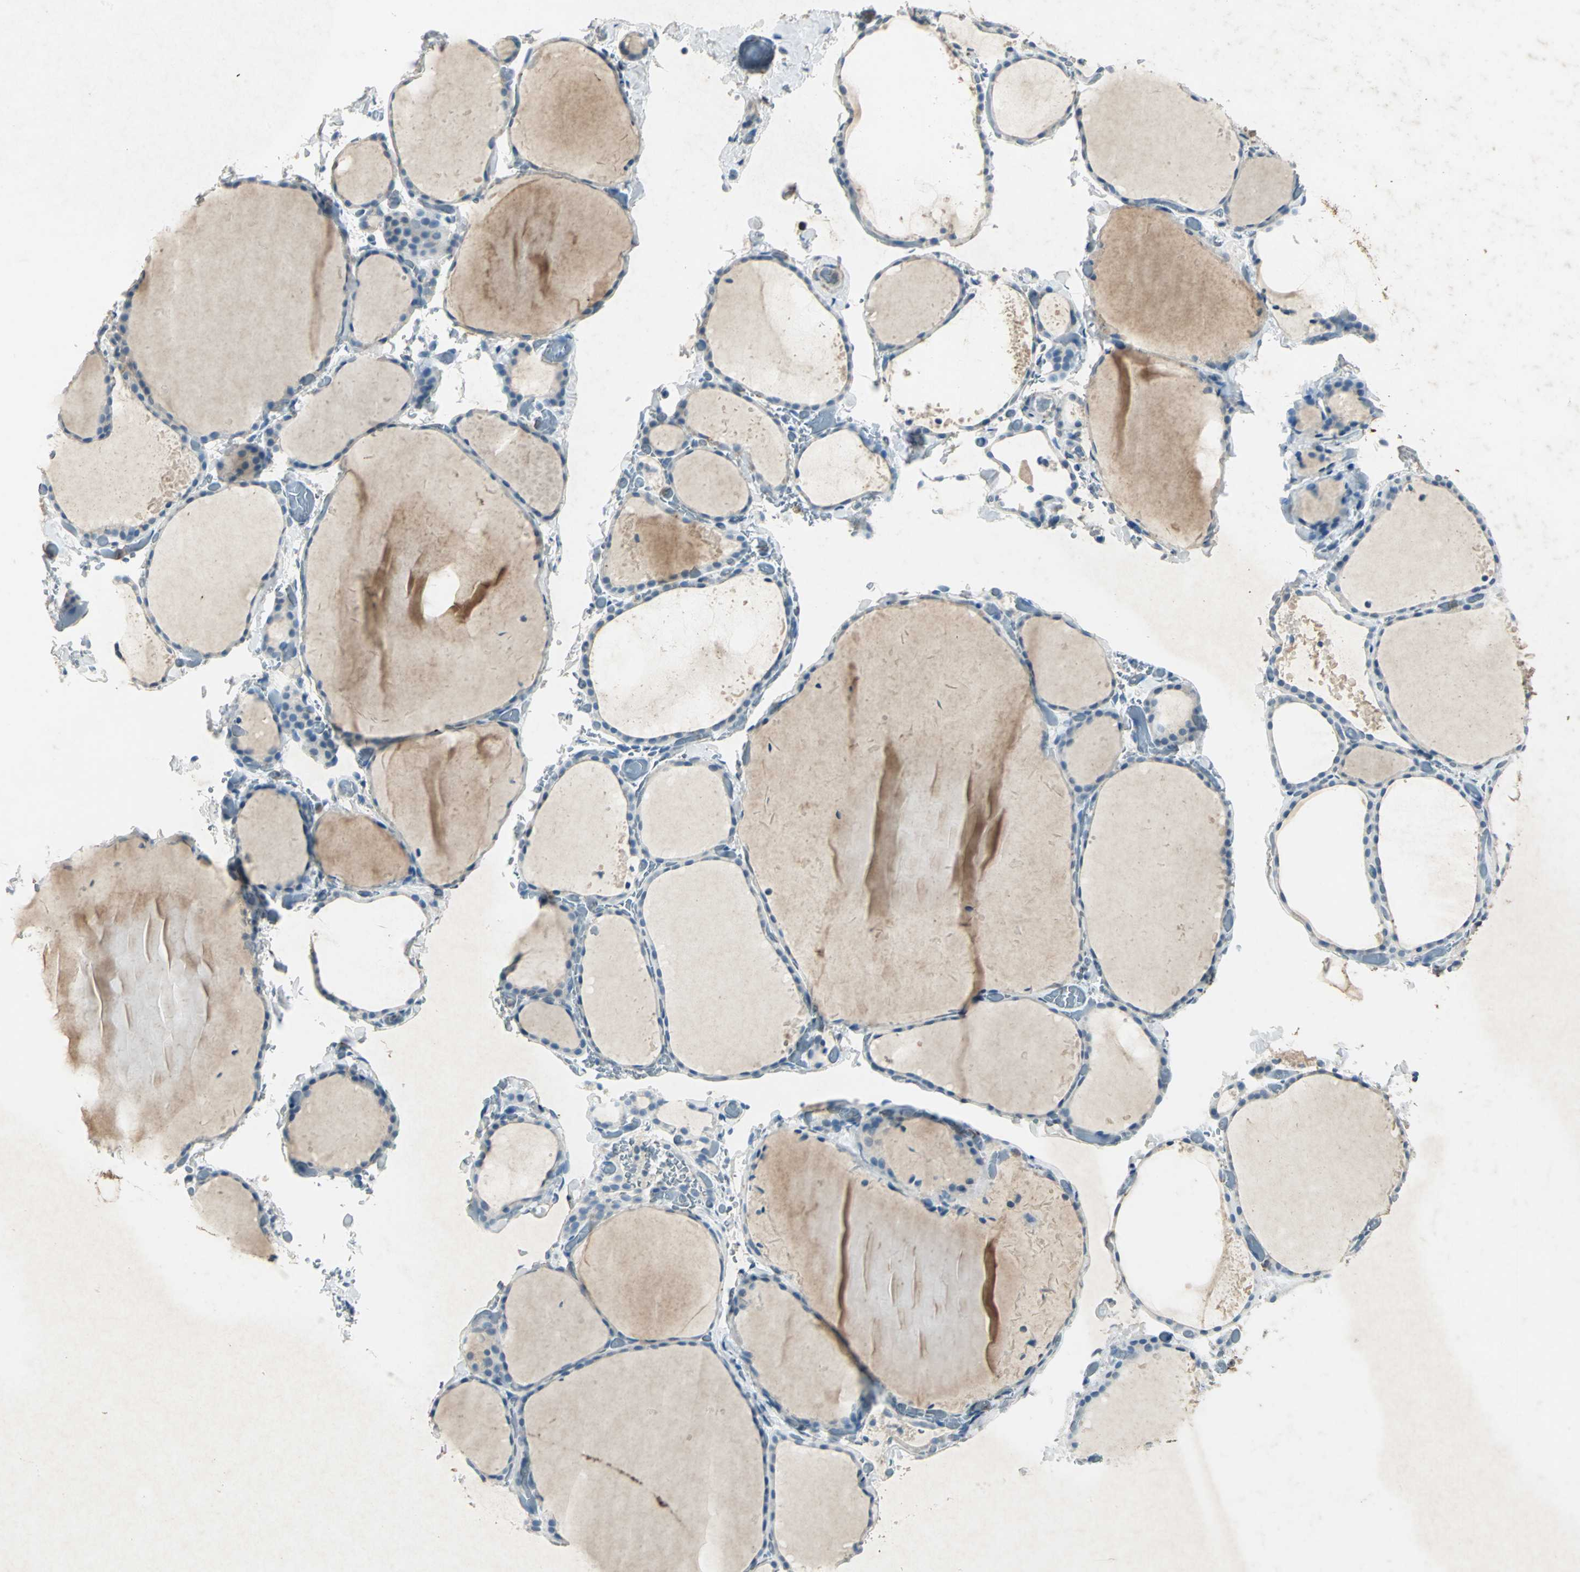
{"staining": {"intensity": "moderate", "quantity": "<25%", "location": "cytoplasmic/membranous"}, "tissue": "thyroid gland", "cell_type": "Glandular cells", "image_type": "normal", "snomed": [{"axis": "morphology", "description": "Normal tissue, NOS"}, {"axis": "topography", "description": "Thyroid gland"}], "caption": "Protein expression analysis of benign human thyroid gland reveals moderate cytoplasmic/membranous staining in about <25% of glandular cells. (Brightfield microscopy of DAB IHC at high magnification).", "gene": "CAMK2B", "patient": {"sex": "female", "age": 22}}